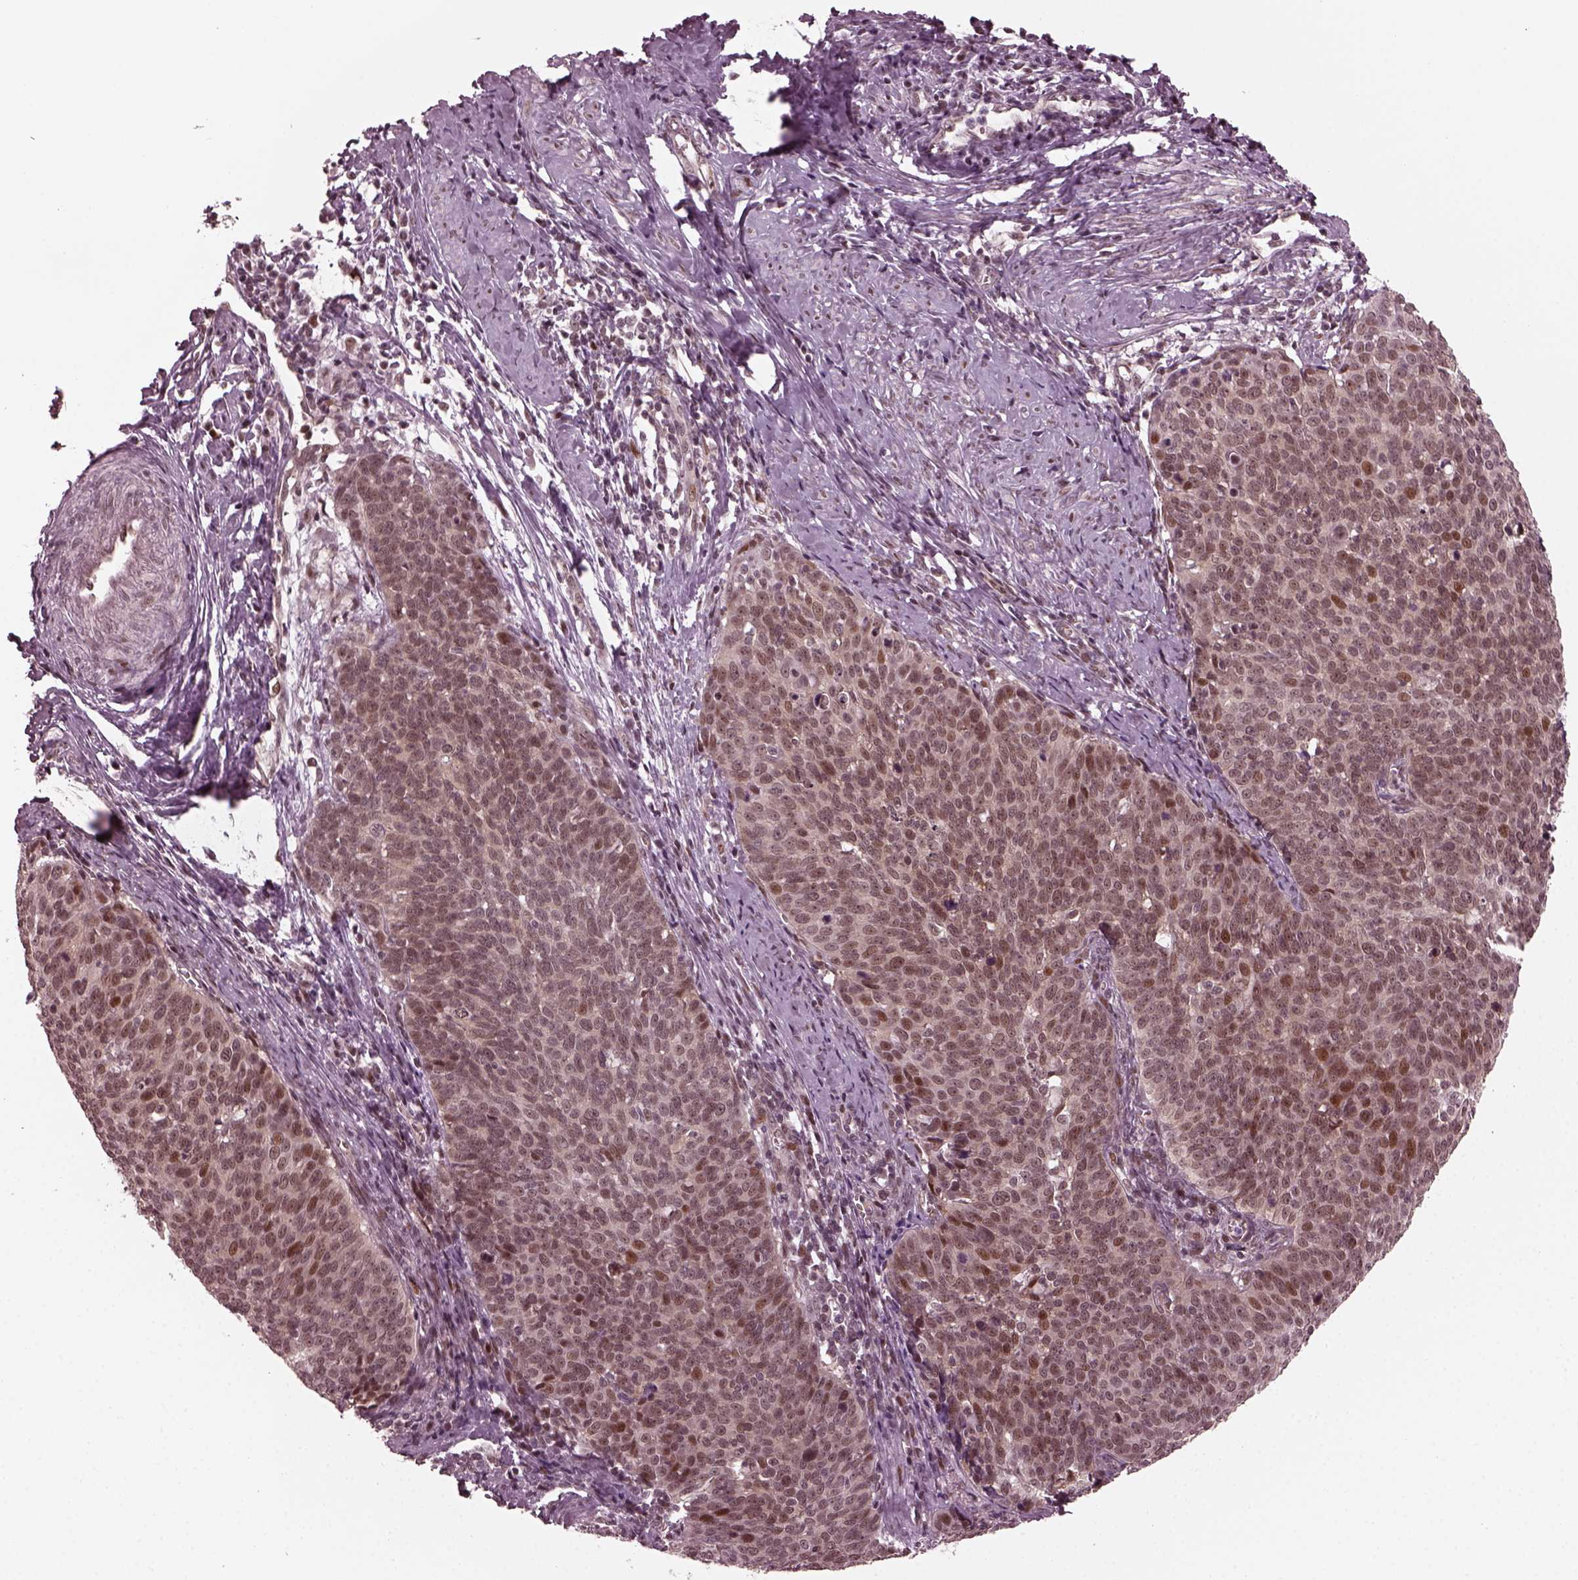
{"staining": {"intensity": "moderate", "quantity": "<25%", "location": "nuclear"}, "tissue": "cervical cancer", "cell_type": "Tumor cells", "image_type": "cancer", "snomed": [{"axis": "morphology", "description": "Normal tissue, NOS"}, {"axis": "morphology", "description": "Squamous cell carcinoma, NOS"}, {"axis": "topography", "description": "Cervix"}], "caption": "DAB (3,3'-diaminobenzidine) immunohistochemical staining of cervical squamous cell carcinoma displays moderate nuclear protein positivity in approximately <25% of tumor cells.", "gene": "TRIB3", "patient": {"sex": "female", "age": 39}}